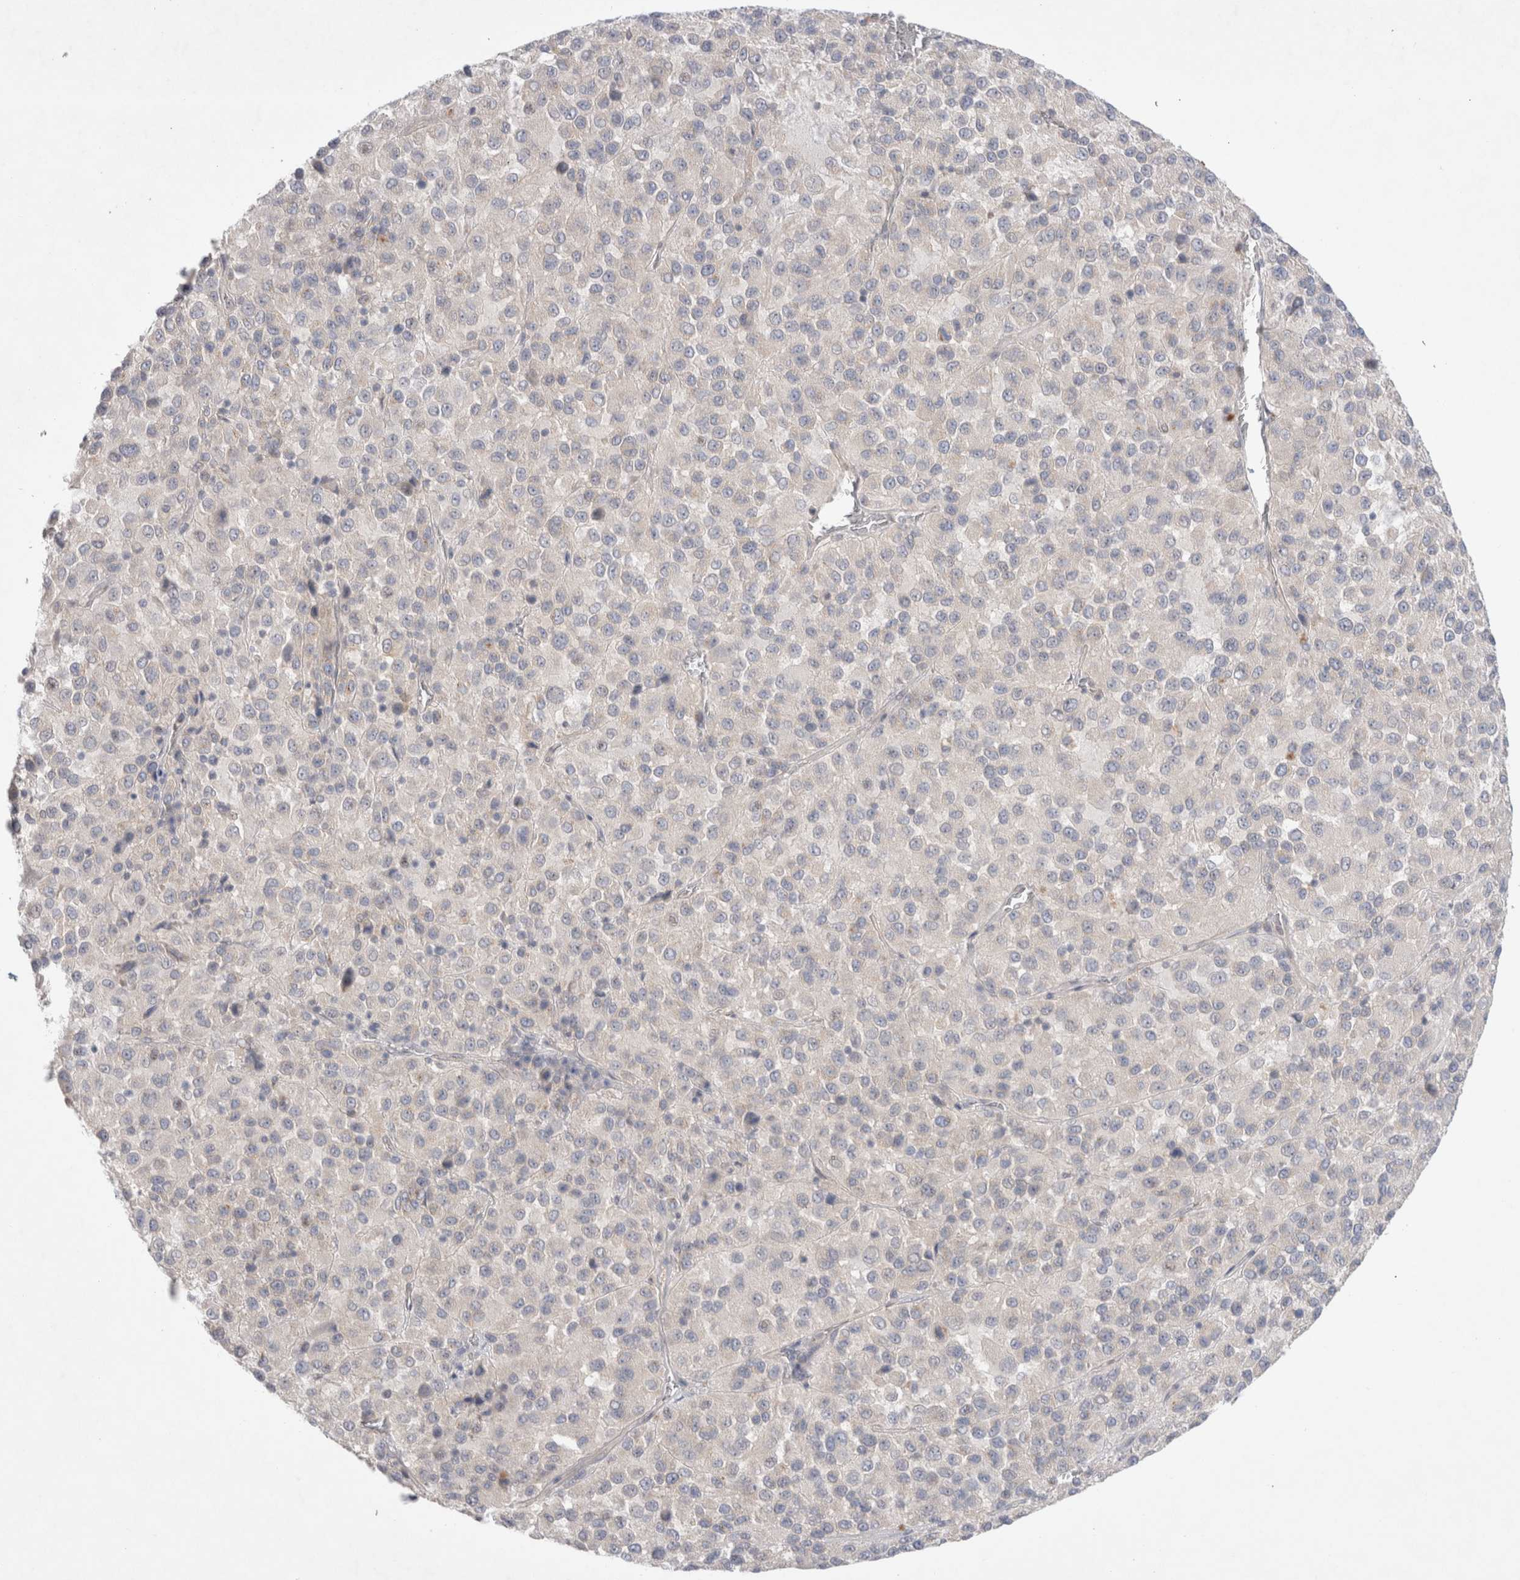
{"staining": {"intensity": "negative", "quantity": "none", "location": "none"}, "tissue": "melanoma", "cell_type": "Tumor cells", "image_type": "cancer", "snomed": [{"axis": "morphology", "description": "Malignant melanoma, Metastatic site"}, {"axis": "topography", "description": "Lung"}], "caption": "A high-resolution micrograph shows IHC staining of melanoma, which exhibits no significant positivity in tumor cells.", "gene": "BICD2", "patient": {"sex": "male", "age": 64}}